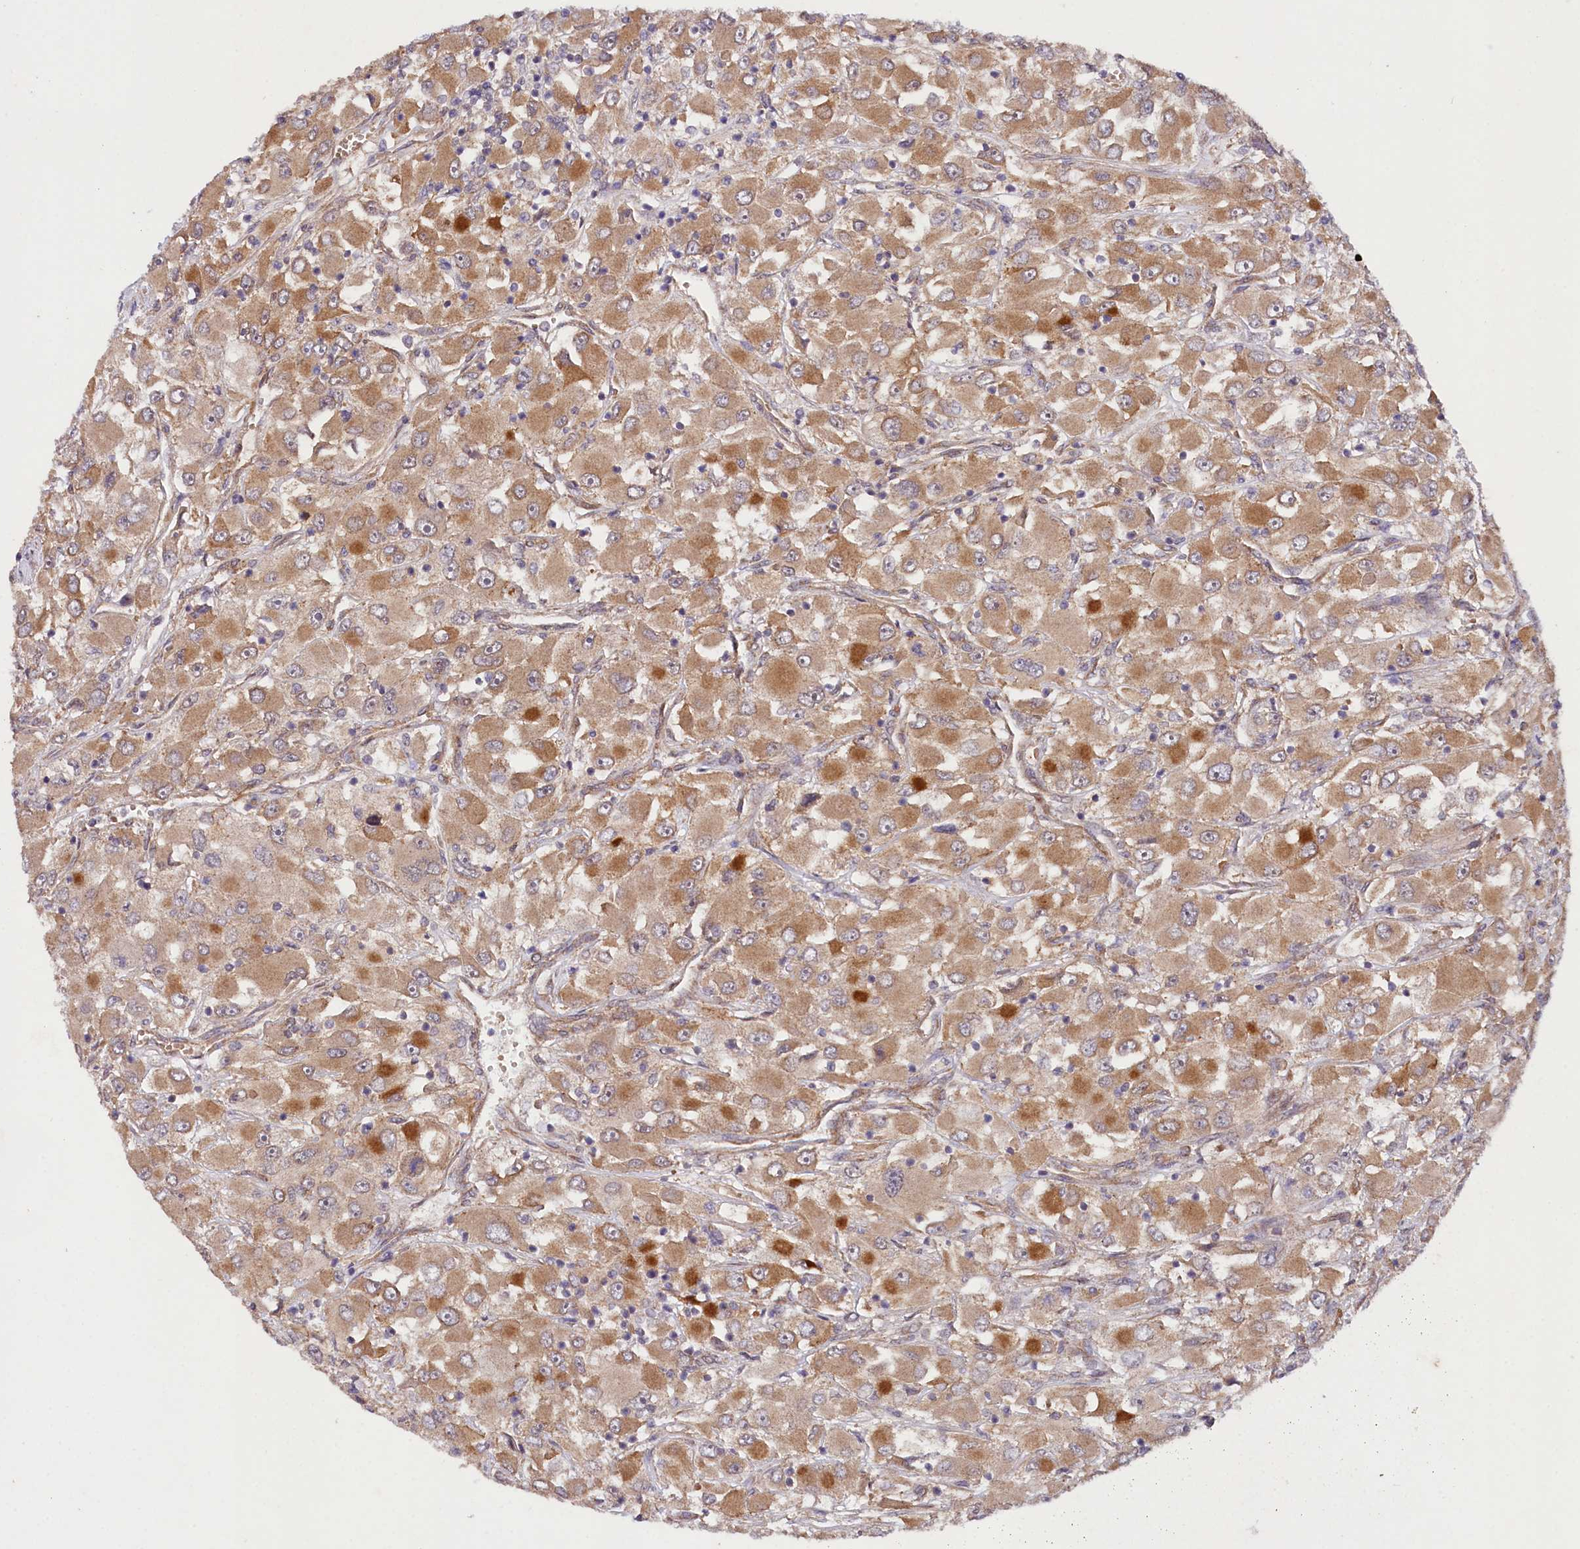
{"staining": {"intensity": "moderate", "quantity": ">75%", "location": "cytoplasmic/membranous"}, "tissue": "renal cancer", "cell_type": "Tumor cells", "image_type": "cancer", "snomed": [{"axis": "morphology", "description": "Adenocarcinoma, NOS"}, {"axis": "topography", "description": "Kidney"}], "caption": "Moderate cytoplasmic/membranous expression is identified in approximately >75% of tumor cells in renal cancer.", "gene": "PHLDB1", "patient": {"sex": "female", "age": 52}}